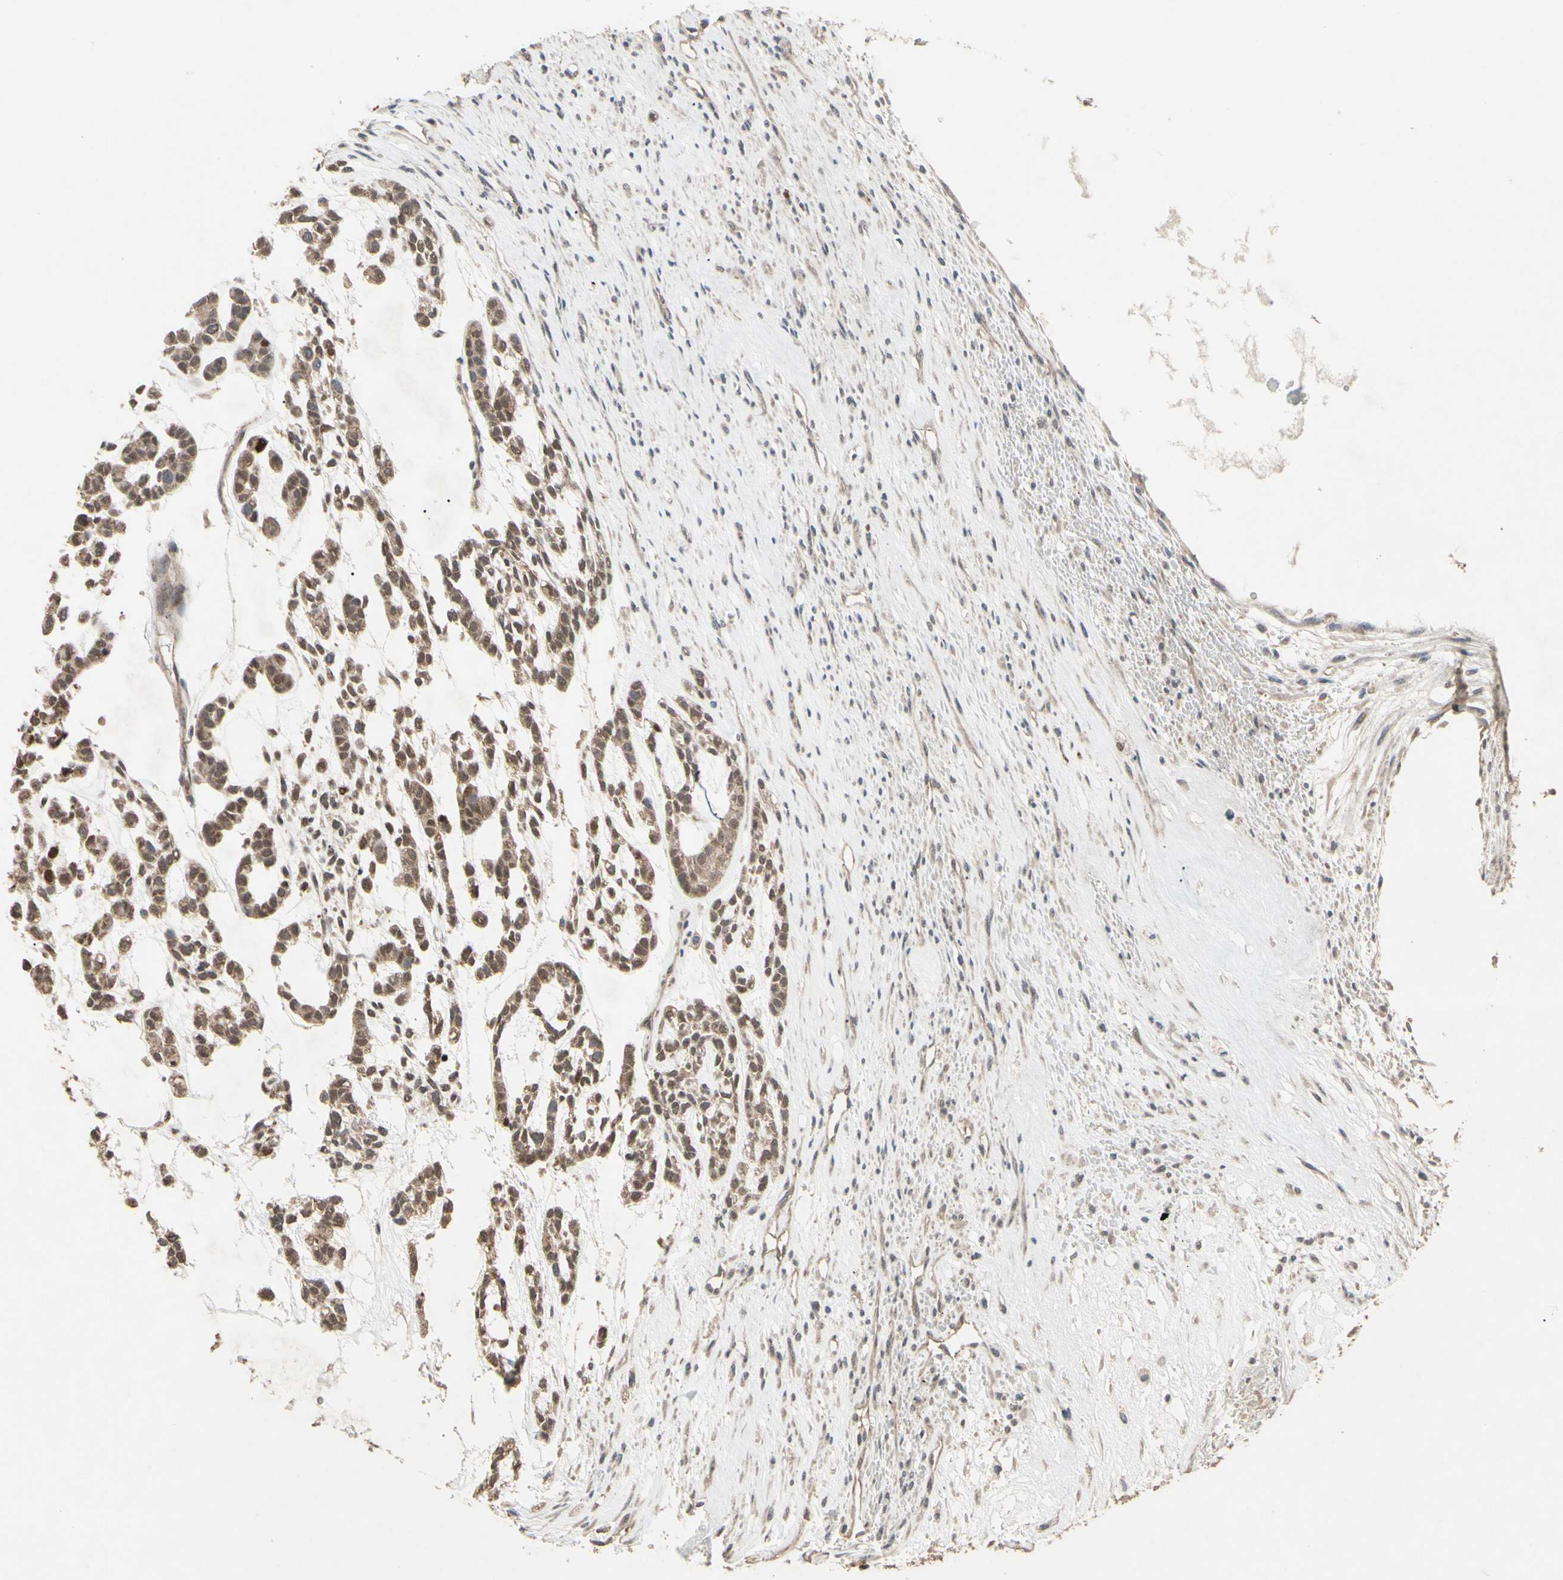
{"staining": {"intensity": "moderate", "quantity": ">75%", "location": "cytoplasmic/membranous"}, "tissue": "head and neck cancer", "cell_type": "Tumor cells", "image_type": "cancer", "snomed": [{"axis": "morphology", "description": "Adenocarcinoma, NOS"}, {"axis": "morphology", "description": "Adenoma, NOS"}, {"axis": "topography", "description": "Head-Neck"}], "caption": "Protein staining of adenoma (head and neck) tissue demonstrates moderate cytoplasmic/membranous expression in about >75% of tumor cells.", "gene": "CD164", "patient": {"sex": "female", "age": 55}}